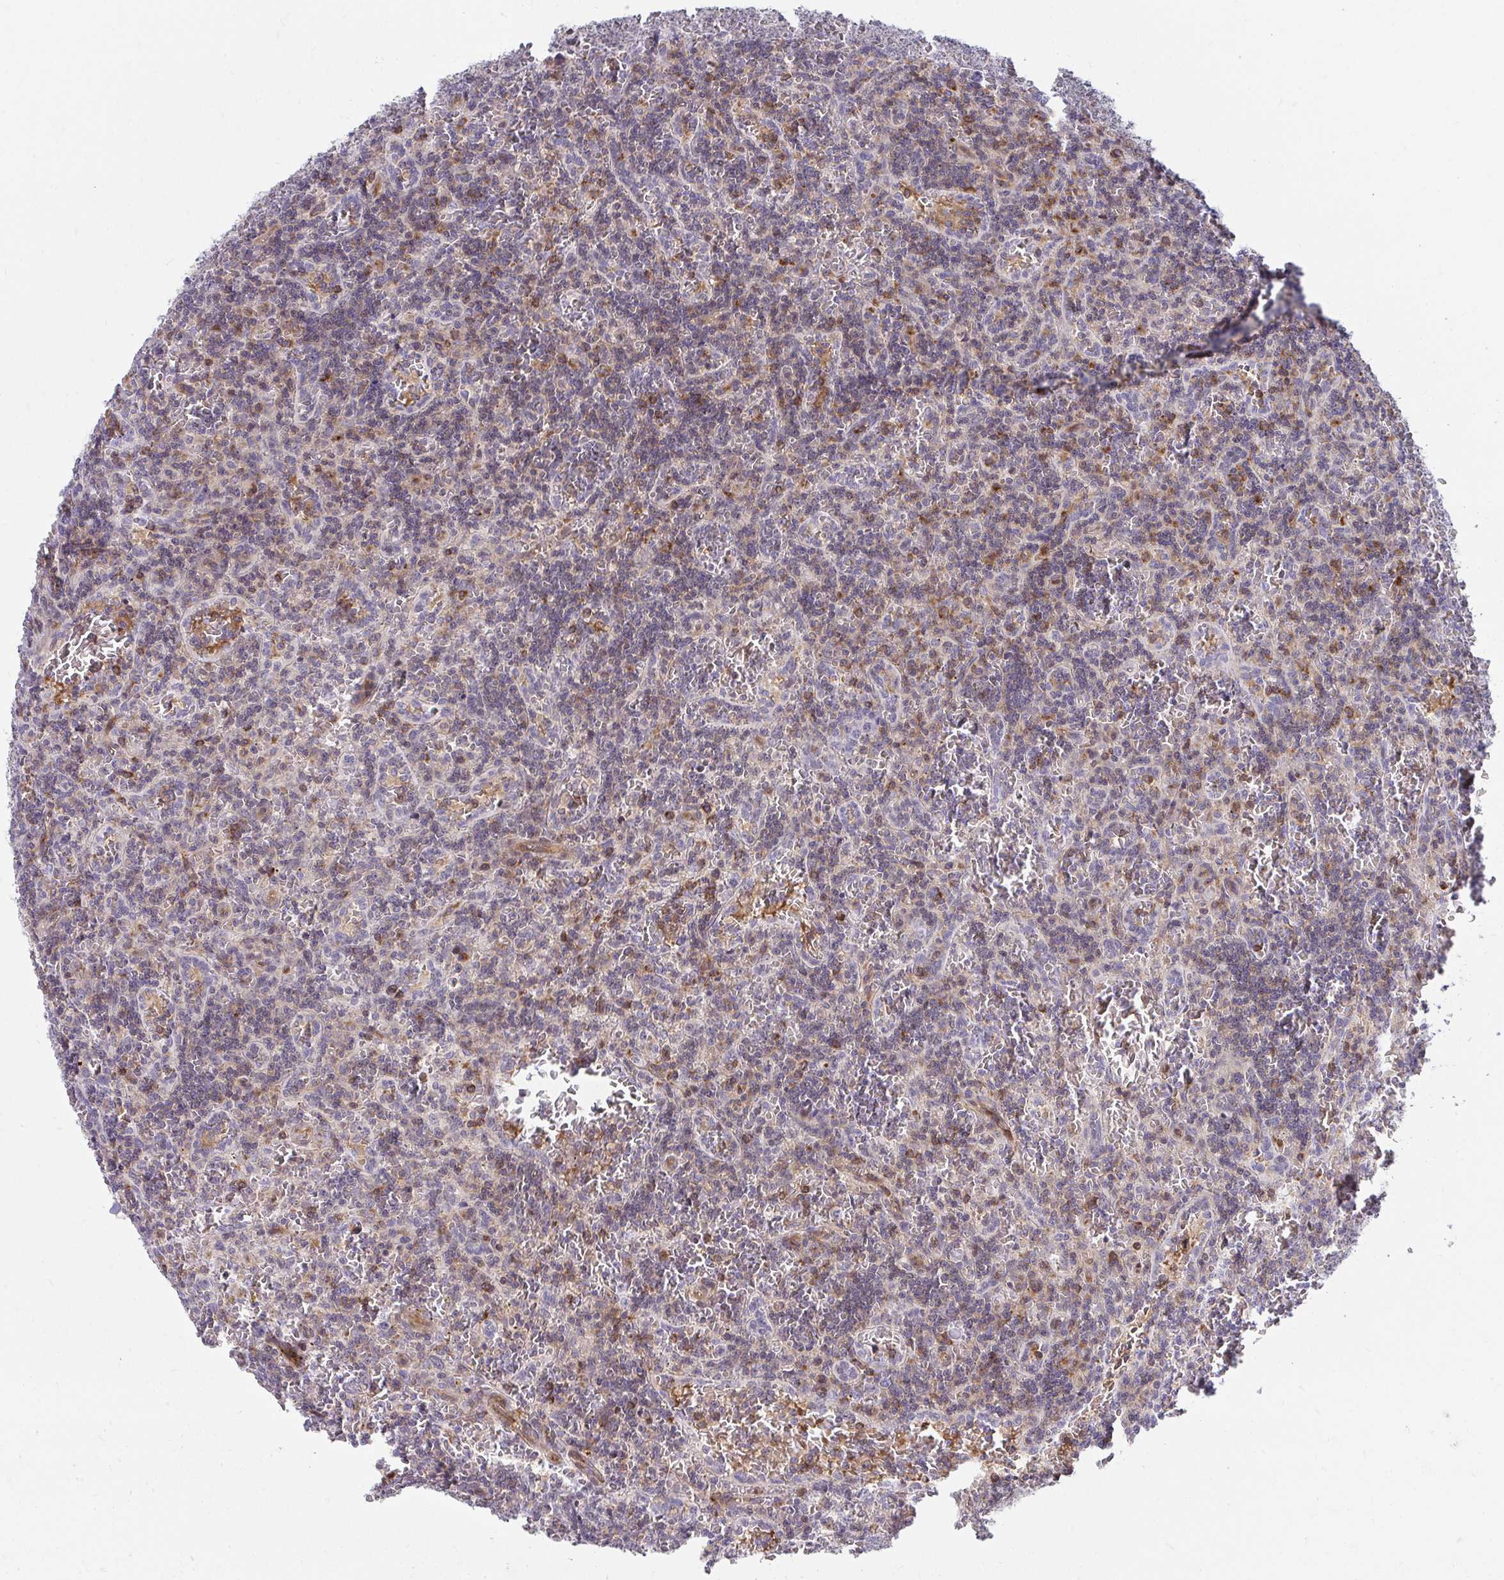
{"staining": {"intensity": "weak", "quantity": "25%-75%", "location": "cytoplasmic/membranous"}, "tissue": "lymphoma", "cell_type": "Tumor cells", "image_type": "cancer", "snomed": [{"axis": "morphology", "description": "Malignant lymphoma, non-Hodgkin's type, Low grade"}, {"axis": "topography", "description": "Spleen"}], "caption": "A low amount of weak cytoplasmic/membranous positivity is appreciated in approximately 25%-75% of tumor cells in lymphoma tissue.", "gene": "FOXN3", "patient": {"sex": "male", "age": 73}}